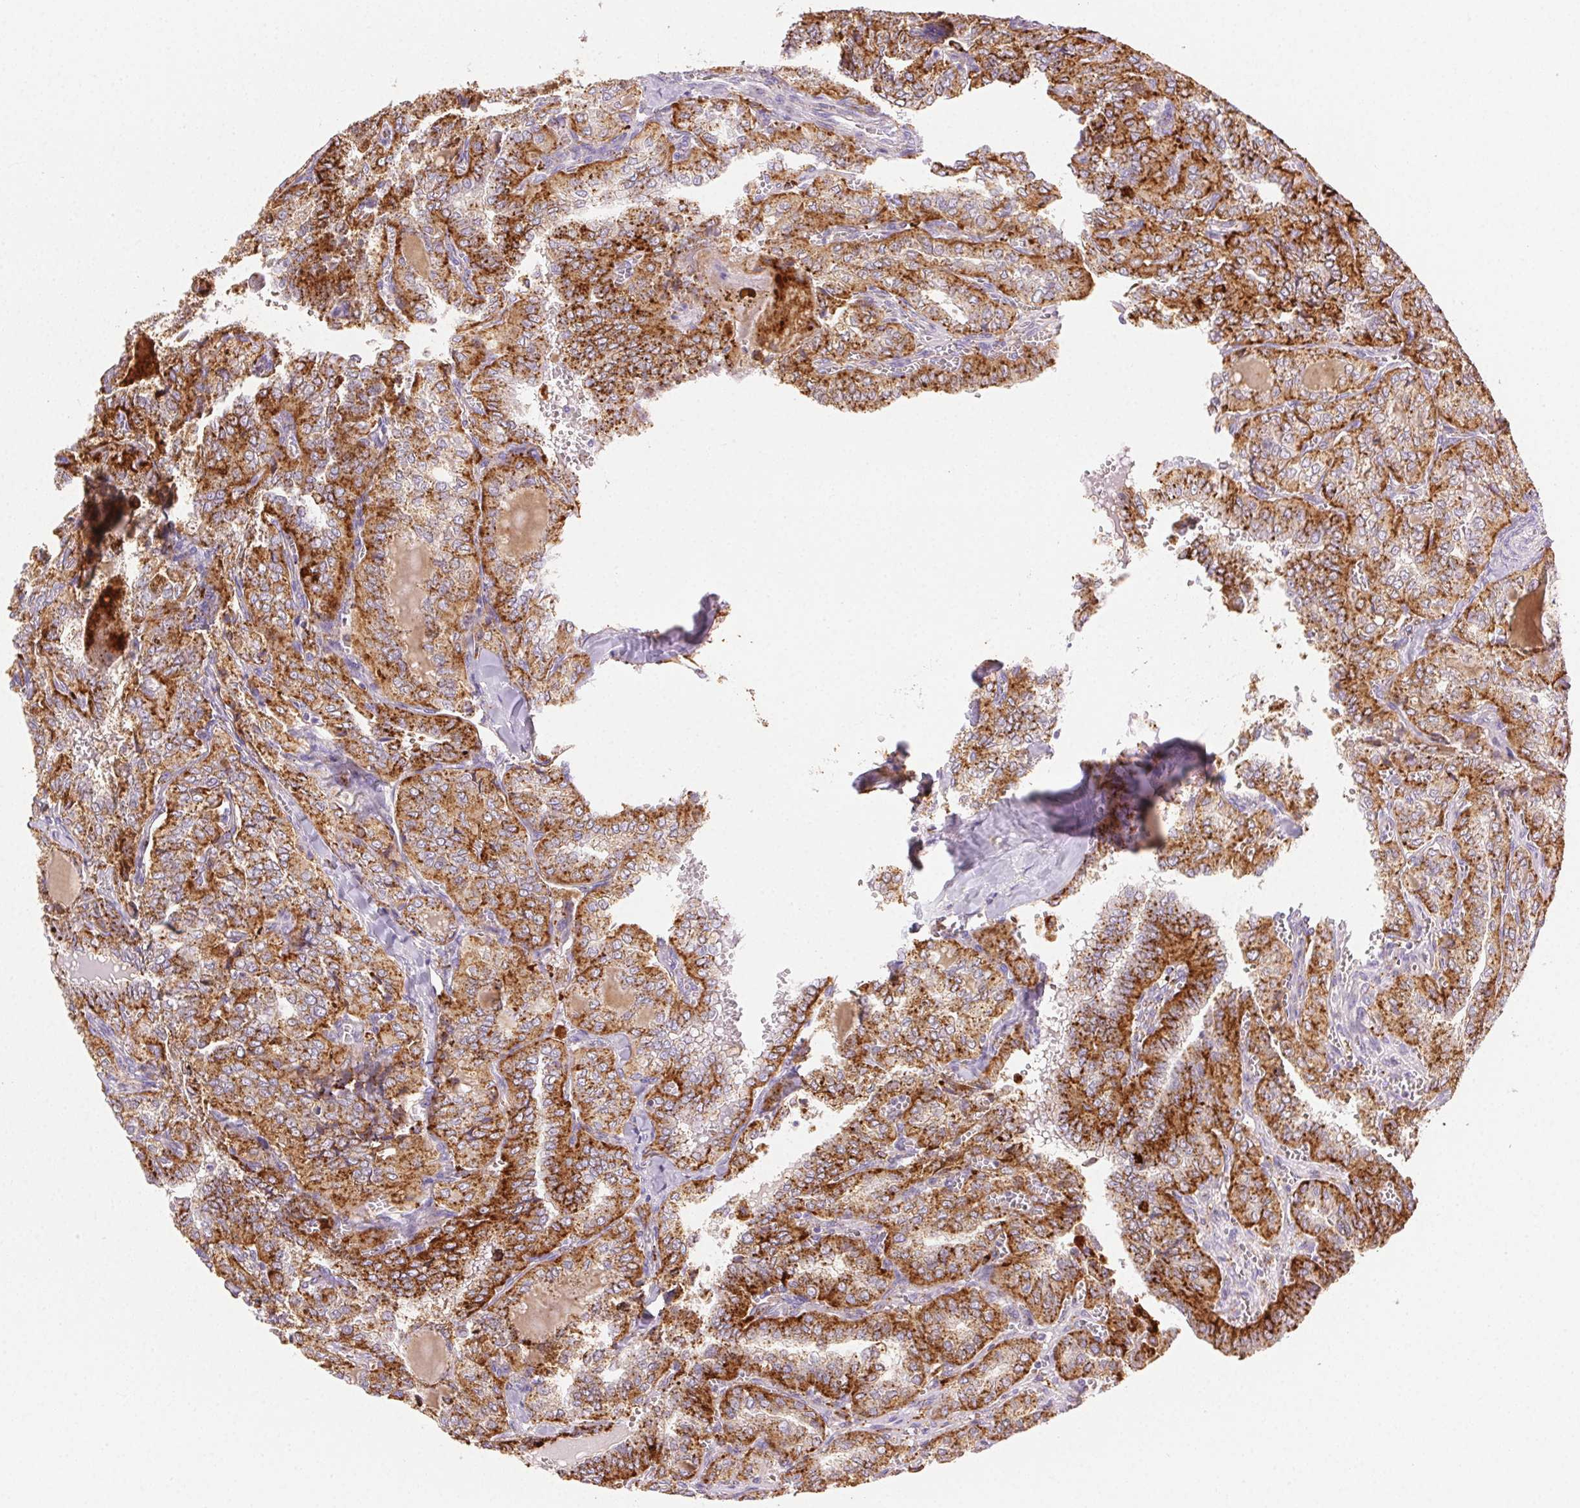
{"staining": {"intensity": "strong", "quantity": ">75%", "location": "cytoplasmic/membranous"}, "tissue": "thyroid cancer", "cell_type": "Tumor cells", "image_type": "cancer", "snomed": [{"axis": "morphology", "description": "Papillary adenocarcinoma, NOS"}, {"axis": "topography", "description": "Thyroid gland"}], "caption": "Thyroid papillary adenocarcinoma was stained to show a protein in brown. There is high levels of strong cytoplasmic/membranous expression in about >75% of tumor cells.", "gene": "SCPEP1", "patient": {"sex": "female", "age": 41}}